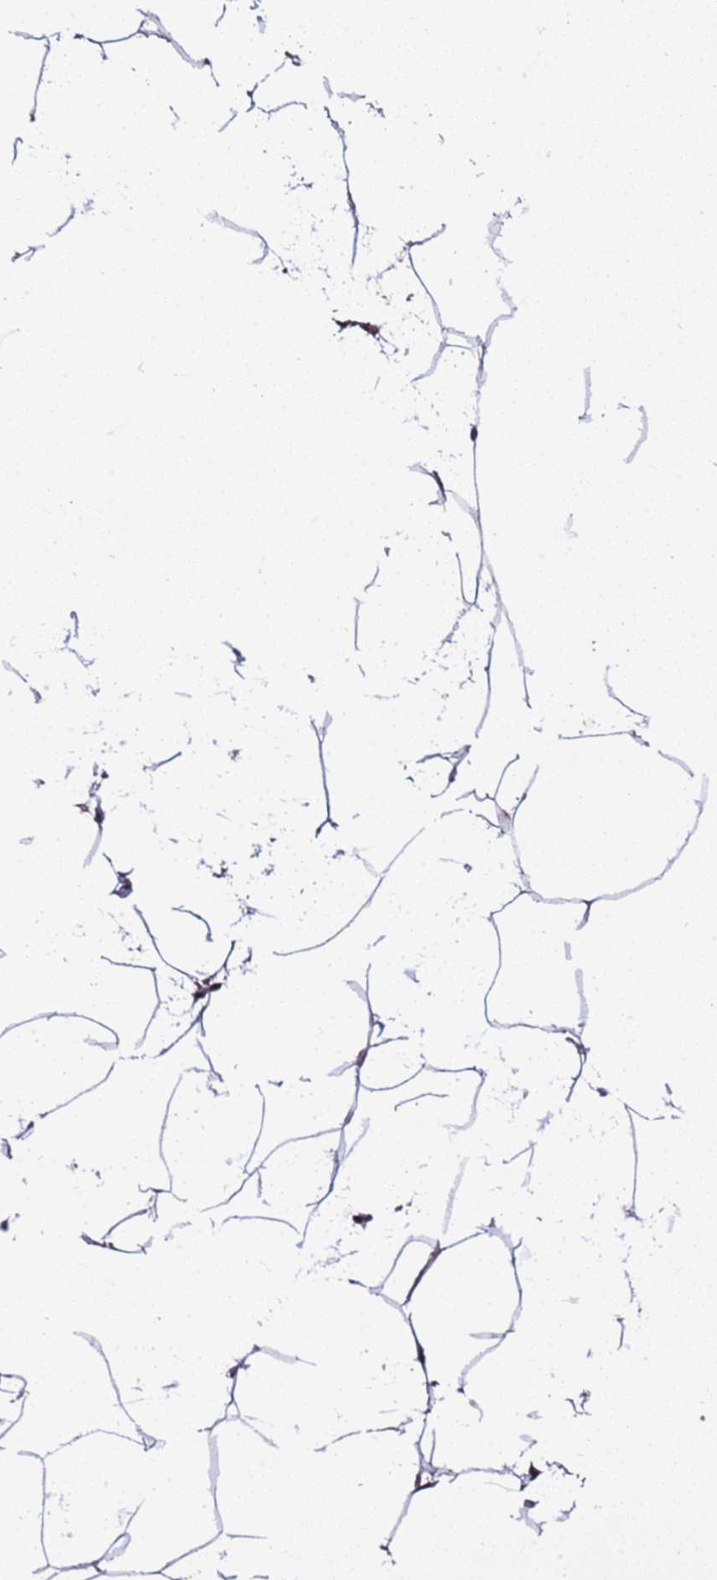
{"staining": {"intensity": "negative", "quantity": "none", "location": "none"}, "tissue": "adipose tissue", "cell_type": "Adipocytes", "image_type": "normal", "snomed": [{"axis": "morphology", "description": "Normal tissue, NOS"}, {"axis": "topography", "description": "Adipose tissue"}], "caption": "DAB (3,3'-diaminobenzidine) immunohistochemical staining of normal human adipose tissue displays no significant staining in adipocytes.", "gene": "GEN1", "patient": {"sex": "female", "age": 37}}